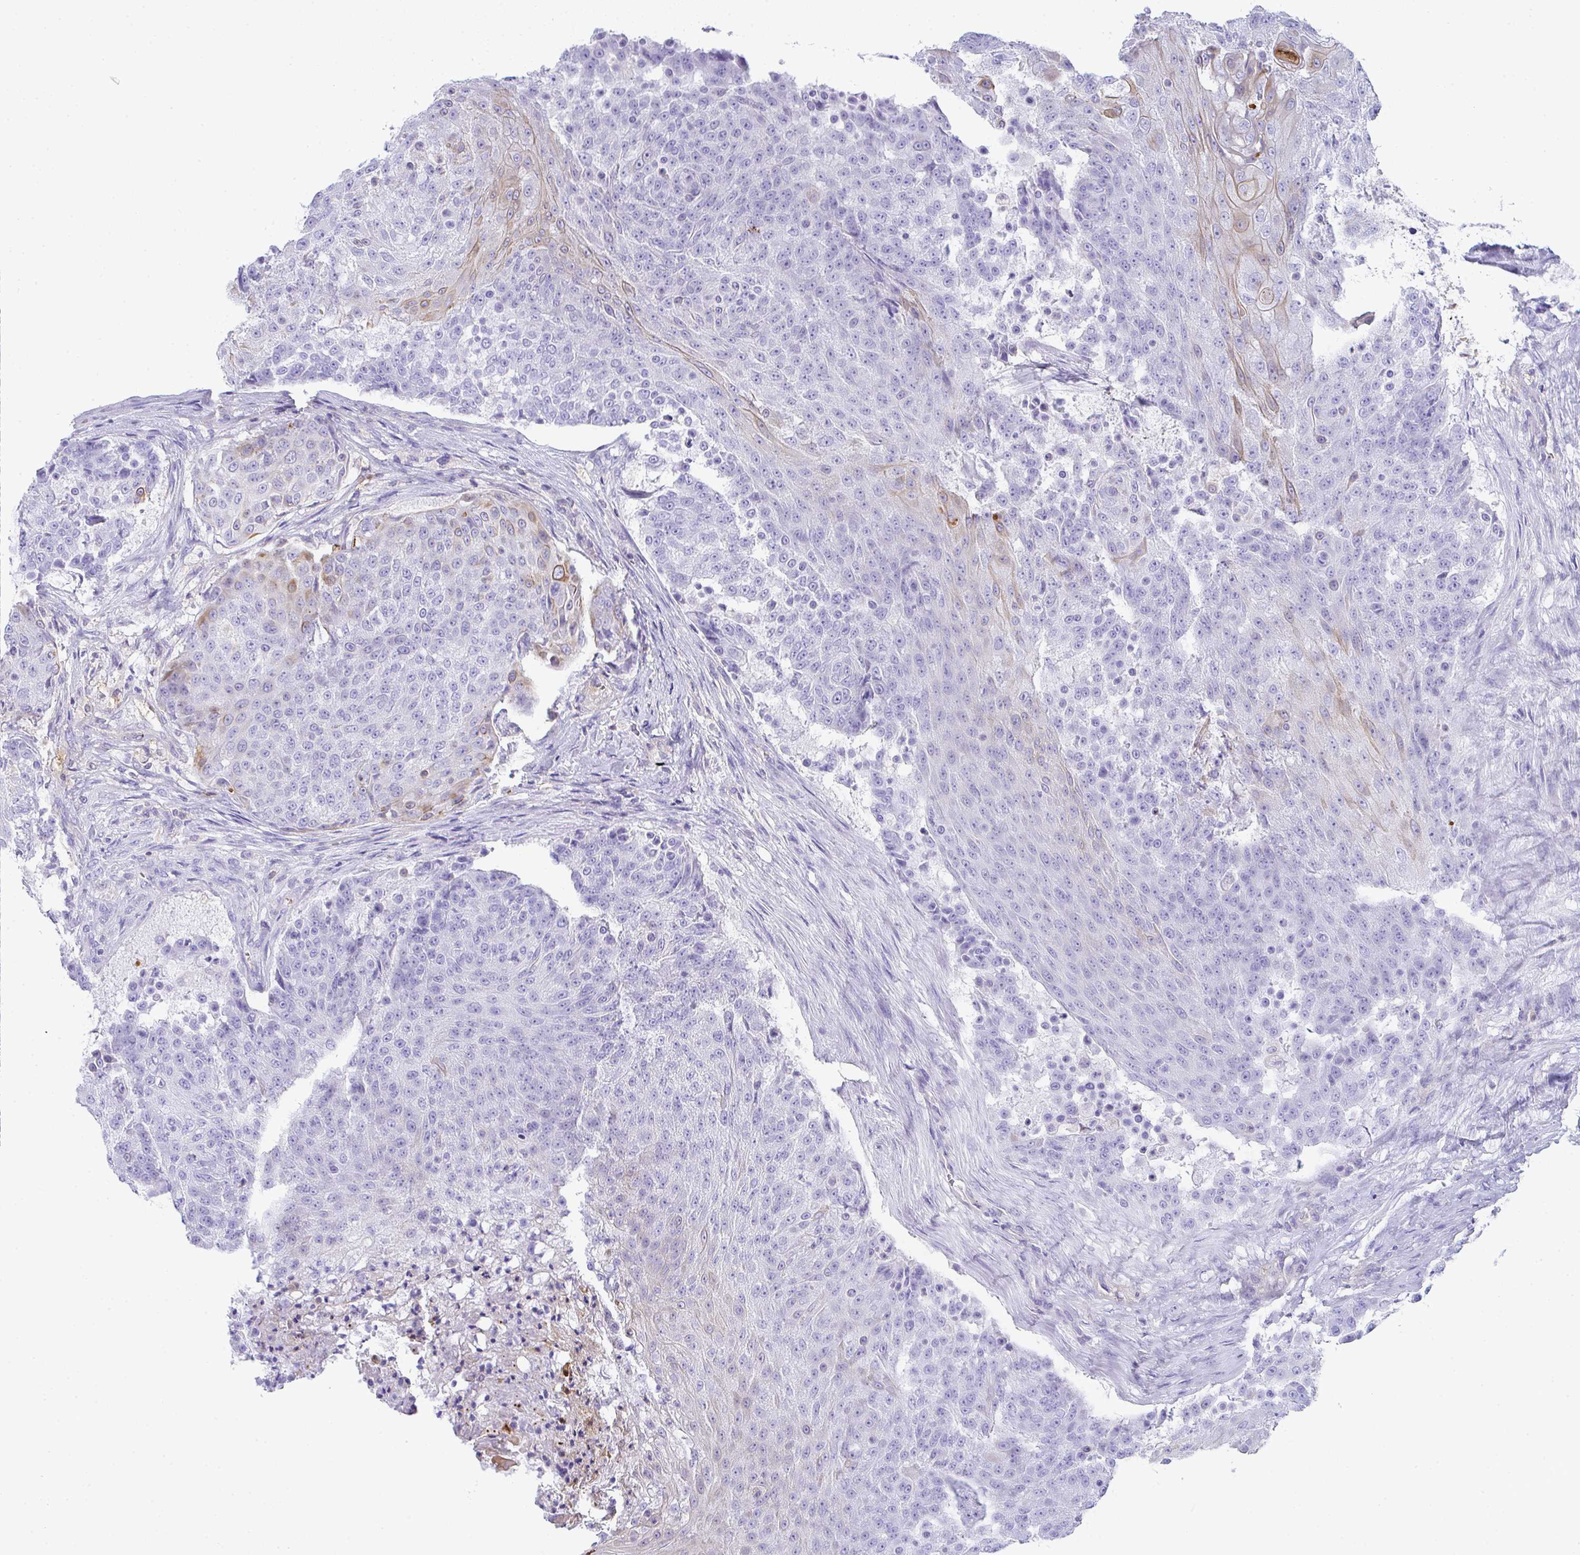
{"staining": {"intensity": "weak", "quantity": "<25%", "location": "cytoplasmic/membranous"}, "tissue": "urothelial cancer", "cell_type": "Tumor cells", "image_type": "cancer", "snomed": [{"axis": "morphology", "description": "Urothelial carcinoma, High grade"}, {"axis": "topography", "description": "Urinary bladder"}], "caption": "Tumor cells show no significant protein staining in urothelial cancer.", "gene": "TNFAIP8", "patient": {"sex": "female", "age": 63}}